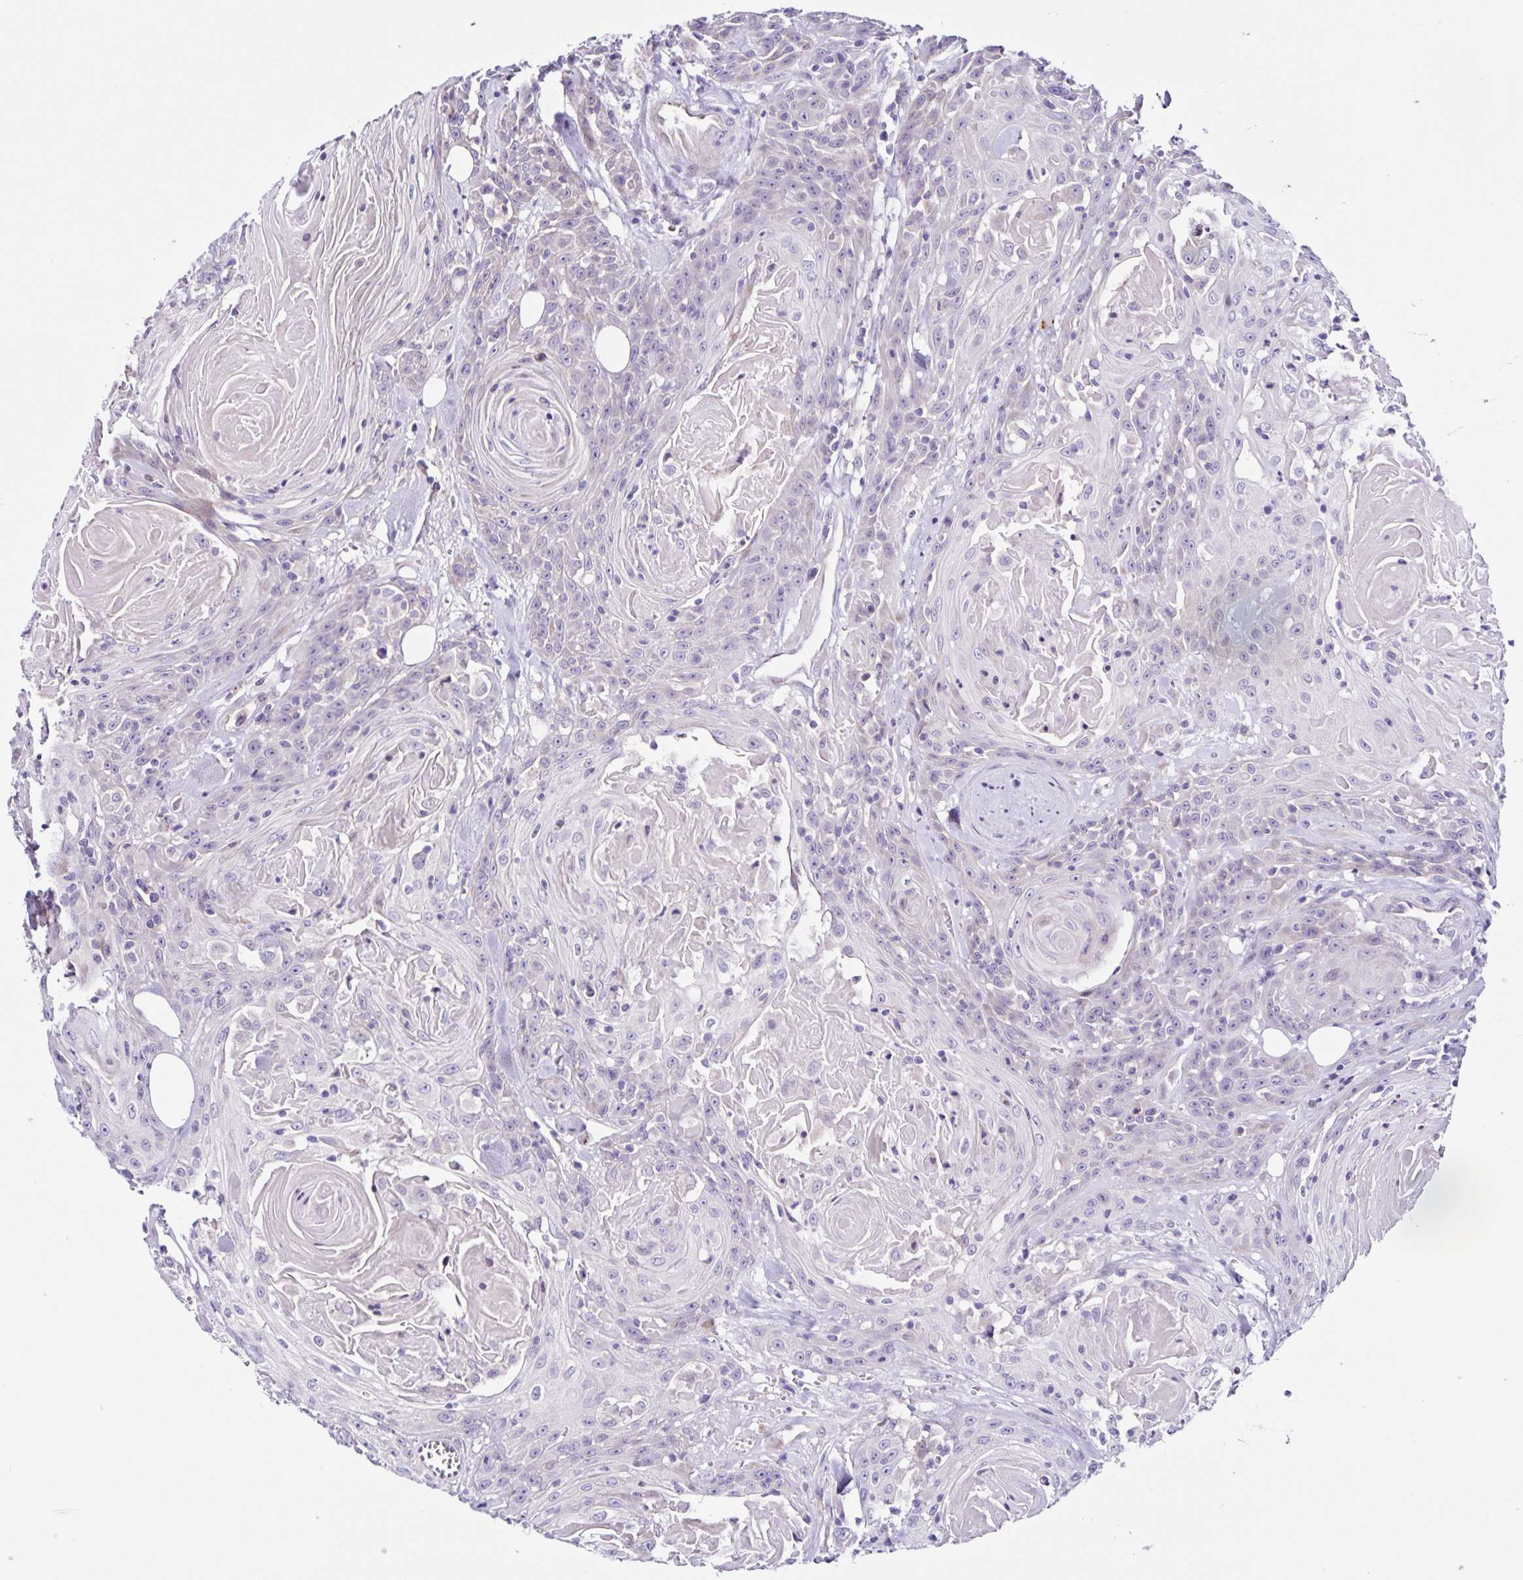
{"staining": {"intensity": "negative", "quantity": "none", "location": "none"}, "tissue": "head and neck cancer", "cell_type": "Tumor cells", "image_type": "cancer", "snomed": [{"axis": "morphology", "description": "Squamous cell carcinoma, NOS"}, {"axis": "topography", "description": "Head-Neck"}], "caption": "A histopathology image of head and neck squamous cell carcinoma stained for a protein displays no brown staining in tumor cells.", "gene": "RNFT2", "patient": {"sex": "female", "age": 84}}